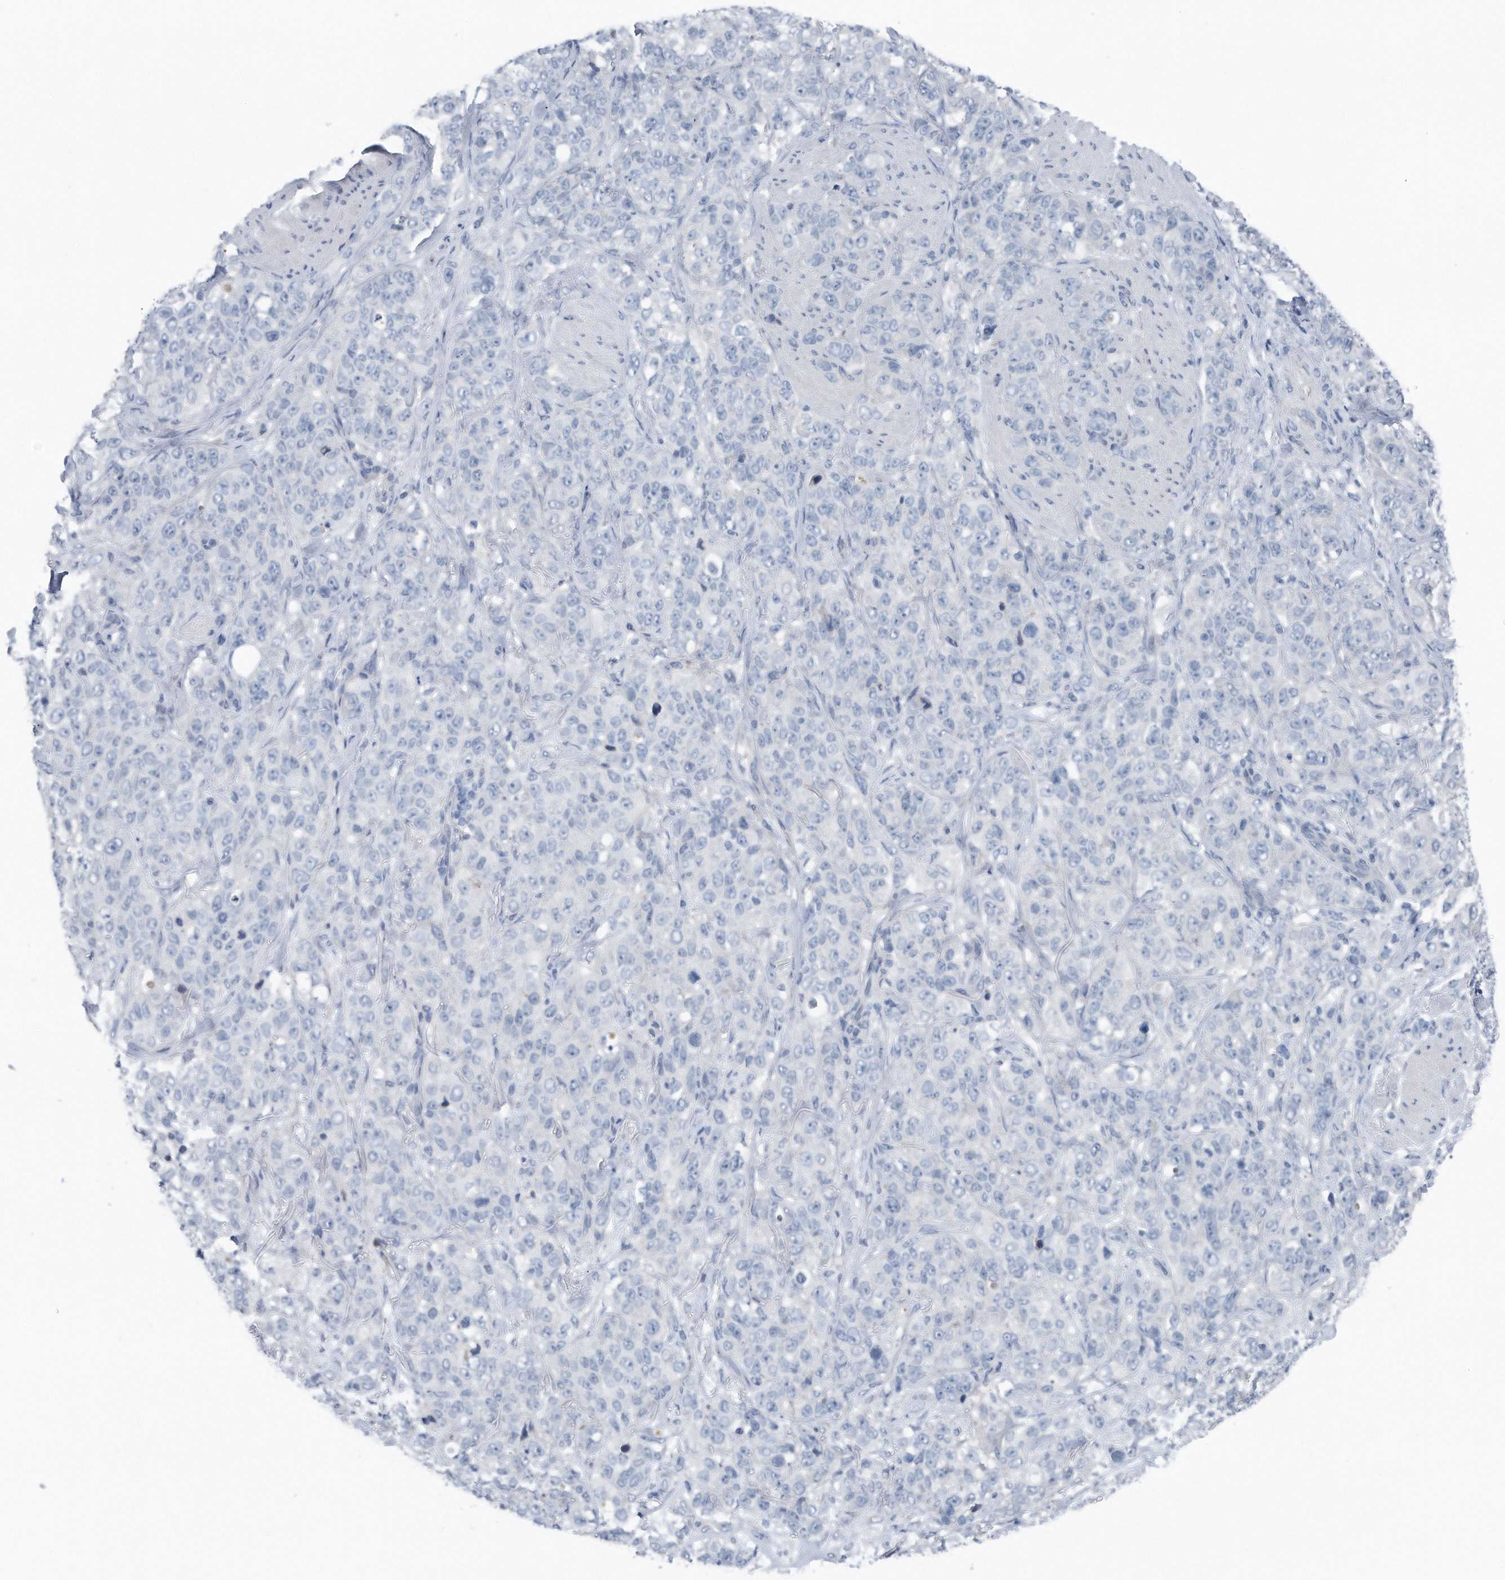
{"staining": {"intensity": "negative", "quantity": "none", "location": "none"}, "tissue": "stomach cancer", "cell_type": "Tumor cells", "image_type": "cancer", "snomed": [{"axis": "morphology", "description": "Adenocarcinoma, NOS"}, {"axis": "topography", "description": "Stomach"}], "caption": "Human adenocarcinoma (stomach) stained for a protein using IHC demonstrates no staining in tumor cells.", "gene": "YRDC", "patient": {"sex": "male", "age": 48}}